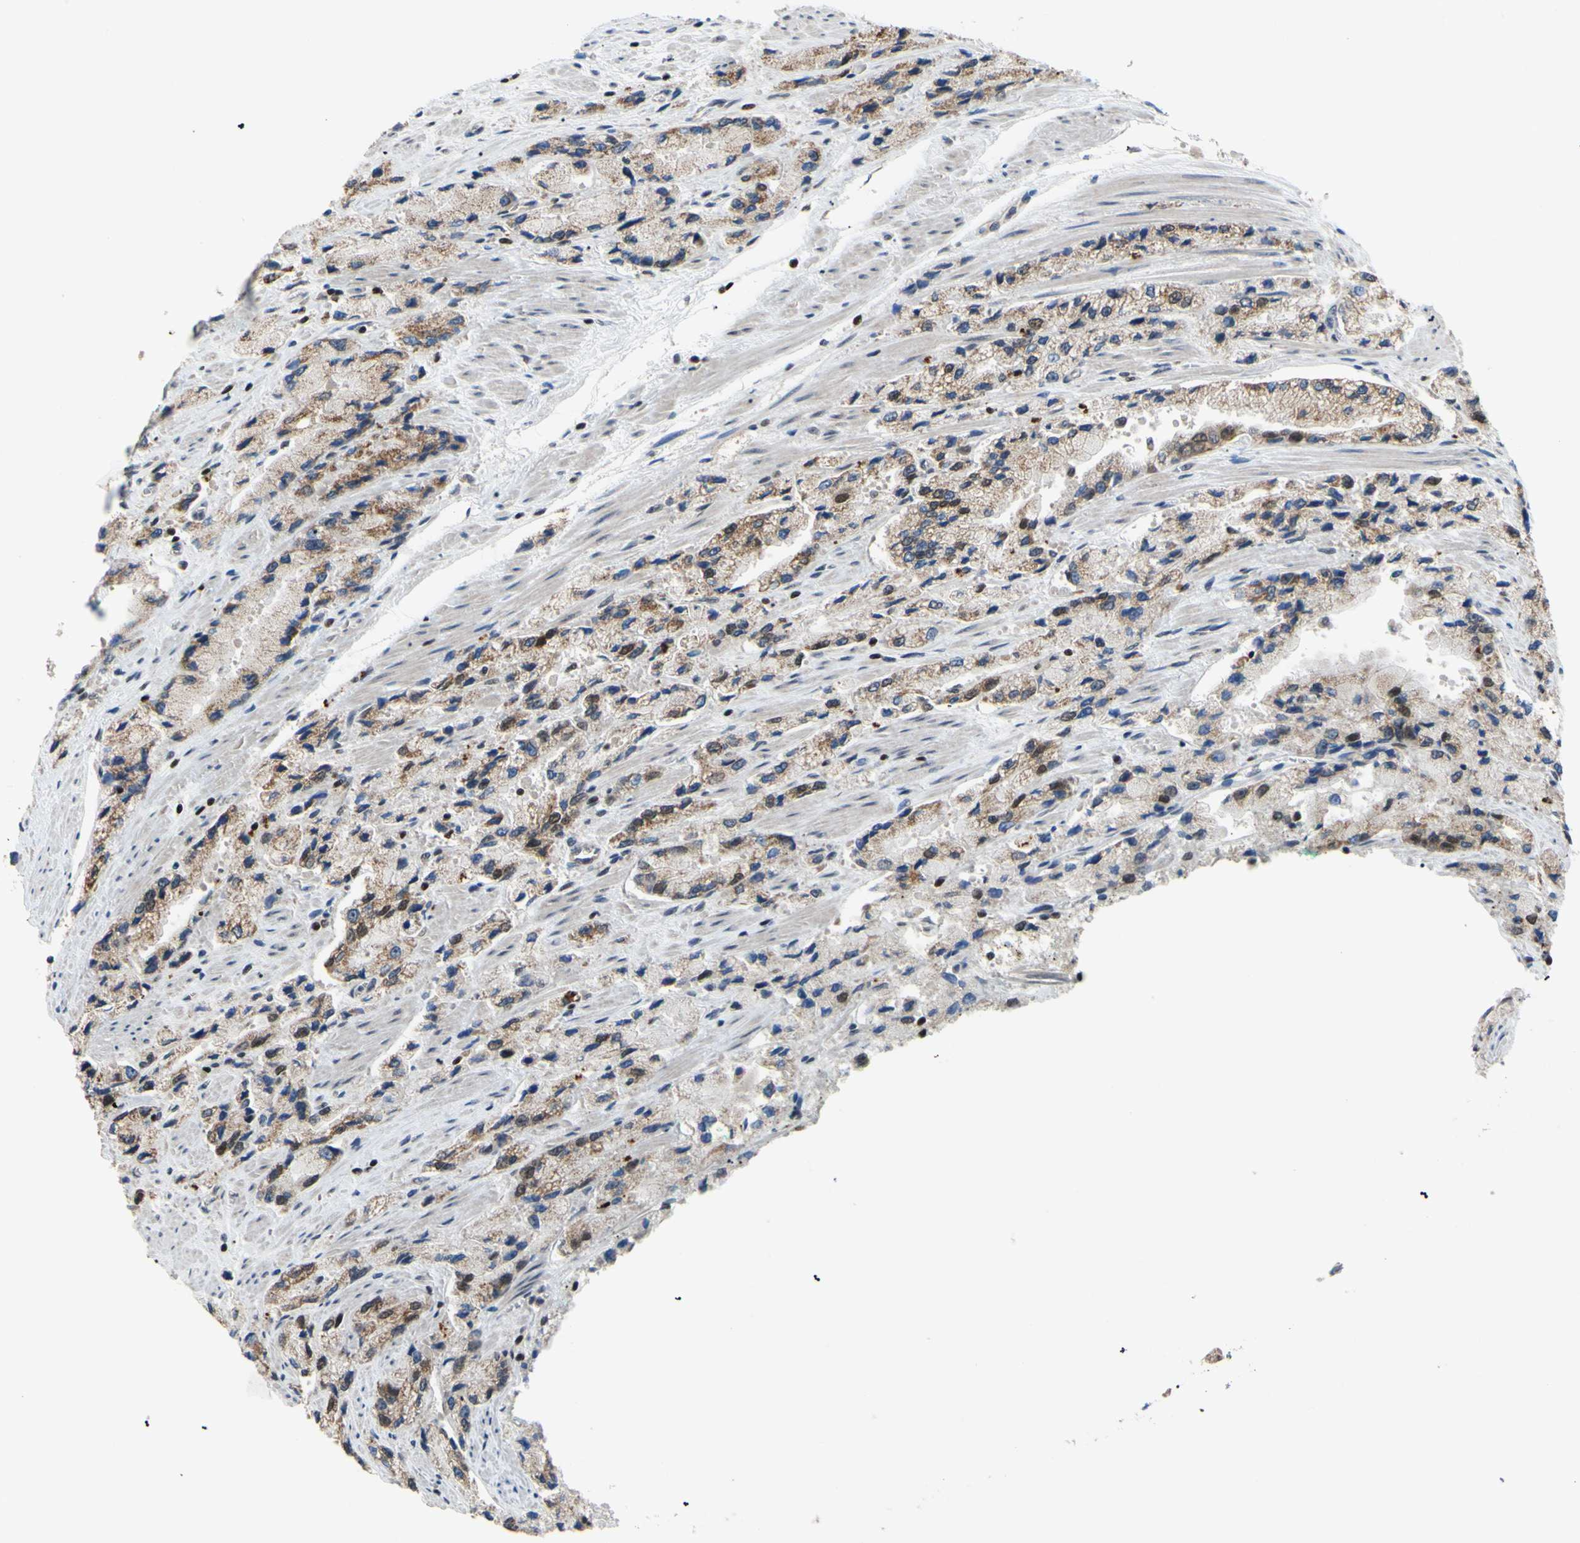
{"staining": {"intensity": "moderate", "quantity": ">75%", "location": "cytoplasmic/membranous"}, "tissue": "prostate cancer", "cell_type": "Tumor cells", "image_type": "cancer", "snomed": [{"axis": "morphology", "description": "Adenocarcinoma, High grade"}, {"axis": "topography", "description": "Prostate"}], "caption": "Tumor cells display medium levels of moderate cytoplasmic/membranous staining in about >75% of cells in human adenocarcinoma (high-grade) (prostate). Using DAB (brown) and hematoxylin (blue) stains, captured at high magnification using brightfield microscopy.", "gene": "SP4", "patient": {"sex": "male", "age": 58}}